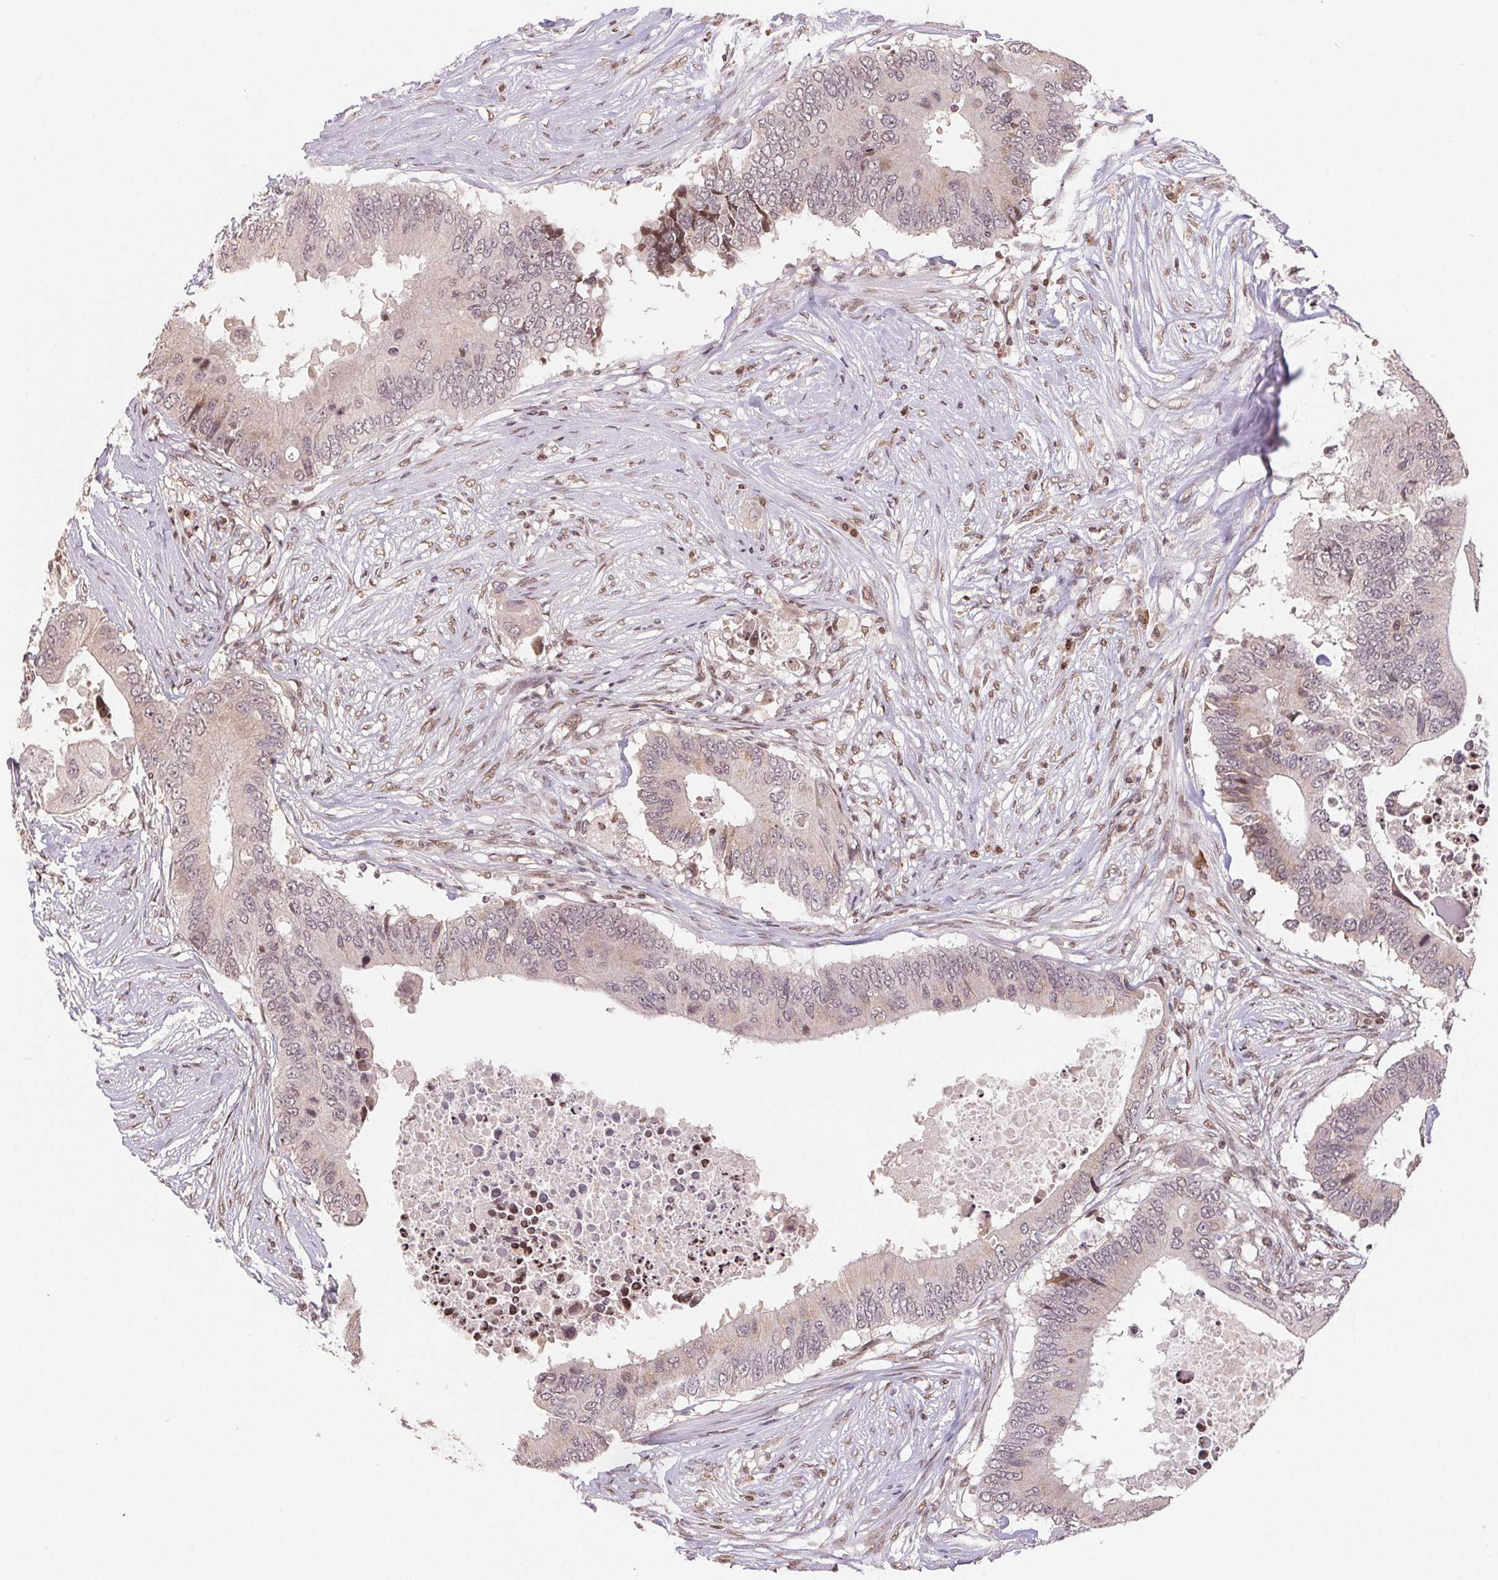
{"staining": {"intensity": "weak", "quantity": "<25%", "location": "cytoplasmic/membranous"}, "tissue": "colorectal cancer", "cell_type": "Tumor cells", "image_type": "cancer", "snomed": [{"axis": "morphology", "description": "Adenocarcinoma, NOS"}, {"axis": "topography", "description": "Colon"}], "caption": "Immunohistochemistry (IHC) photomicrograph of neoplastic tissue: colorectal cancer (adenocarcinoma) stained with DAB (3,3'-diaminobenzidine) displays no significant protein staining in tumor cells.", "gene": "MAPKAPK2", "patient": {"sex": "male", "age": 71}}